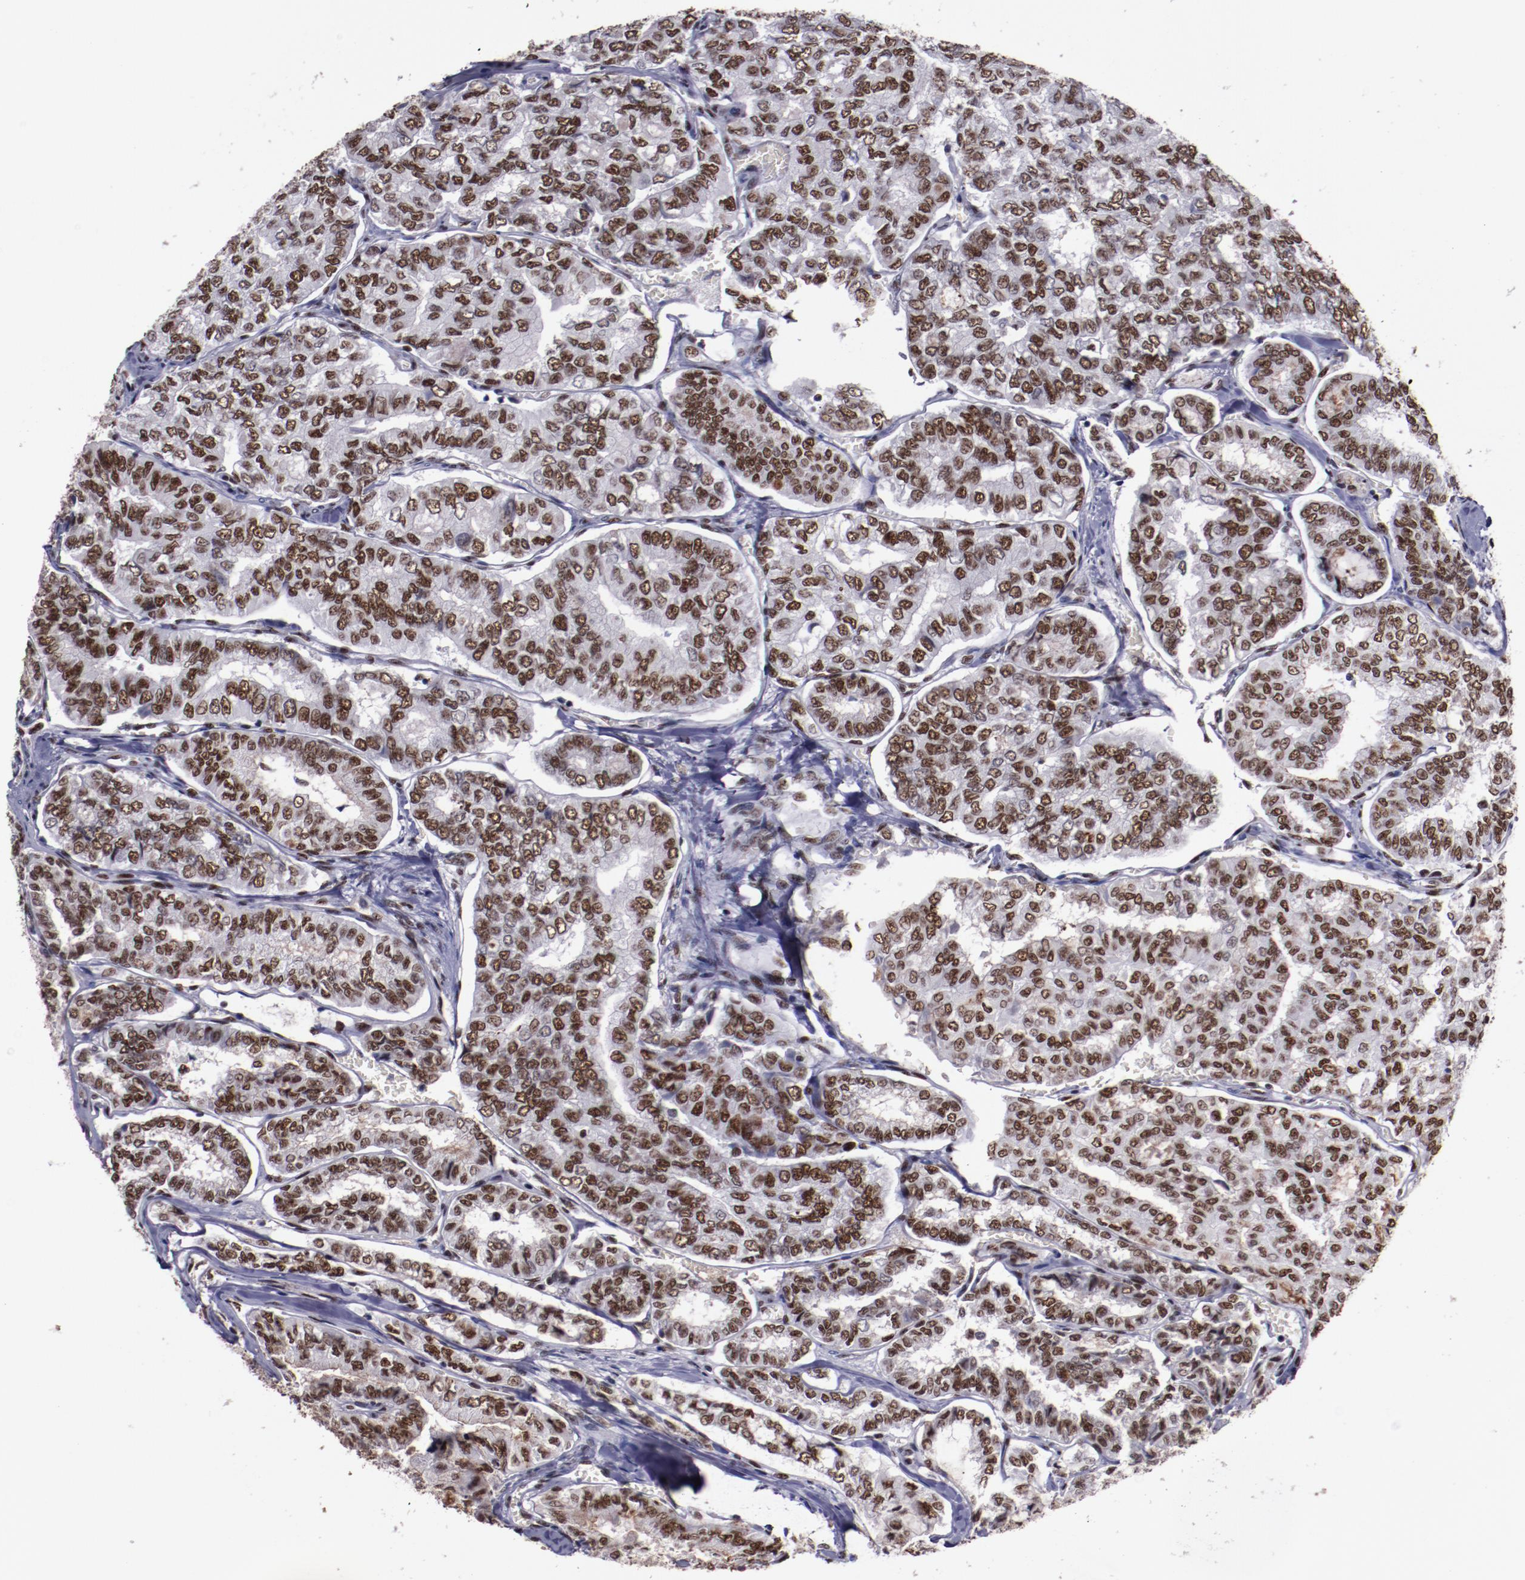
{"staining": {"intensity": "moderate", "quantity": ">75%", "location": "nuclear"}, "tissue": "thyroid cancer", "cell_type": "Tumor cells", "image_type": "cancer", "snomed": [{"axis": "morphology", "description": "Papillary adenocarcinoma, NOS"}, {"axis": "topography", "description": "Thyroid gland"}], "caption": "Immunohistochemical staining of human thyroid papillary adenocarcinoma demonstrates medium levels of moderate nuclear protein positivity in about >75% of tumor cells.", "gene": "PPP4R3A", "patient": {"sex": "female", "age": 35}}